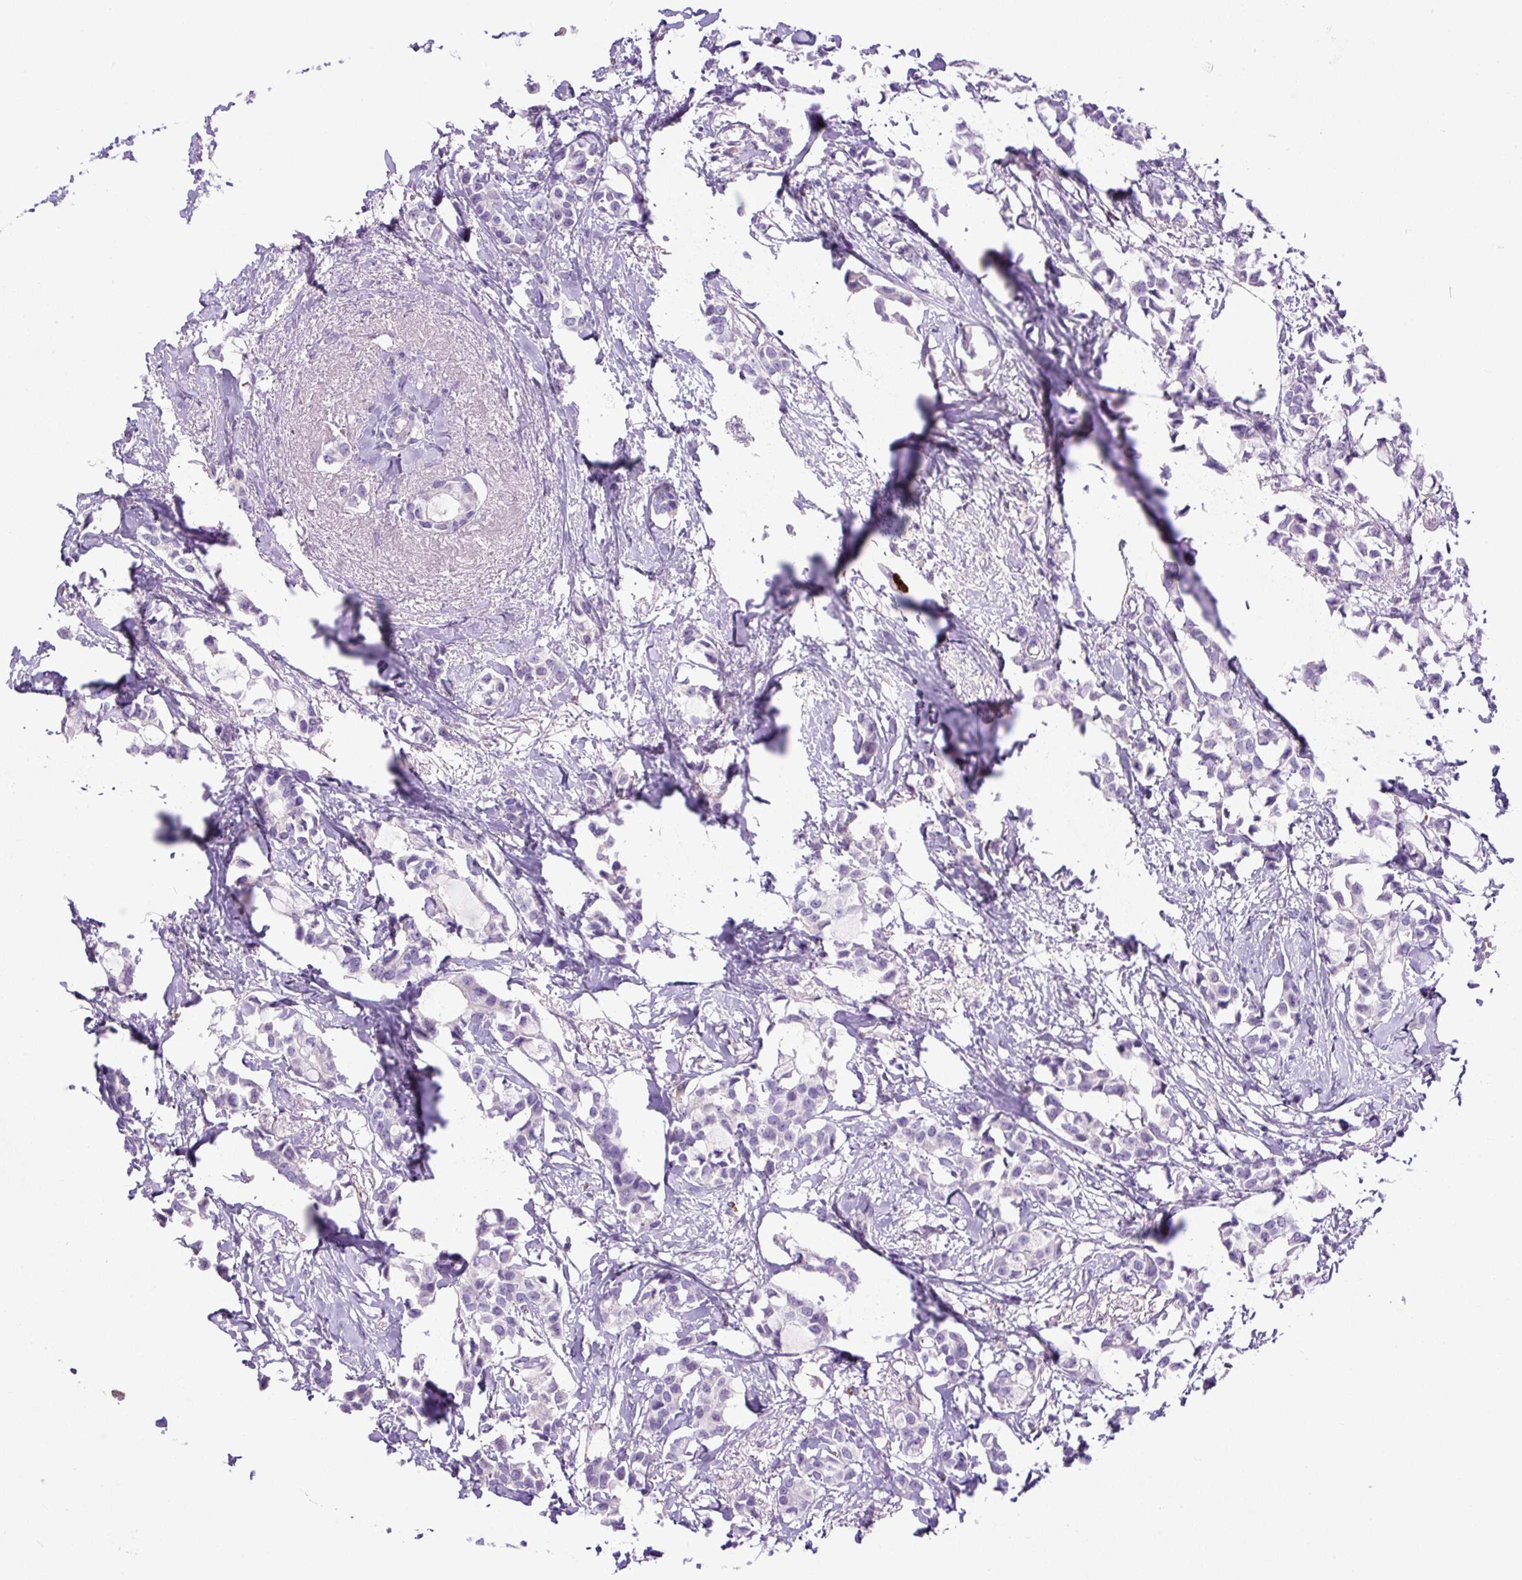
{"staining": {"intensity": "negative", "quantity": "none", "location": "none"}, "tissue": "breast cancer", "cell_type": "Tumor cells", "image_type": "cancer", "snomed": [{"axis": "morphology", "description": "Duct carcinoma"}, {"axis": "topography", "description": "Breast"}], "caption": "An IHC image of breast cancer is shown. There is no staining in tumor cells of breast cancer.", "gene": "SPTBN5", "patient": {"sex": "female", "age": 73}}